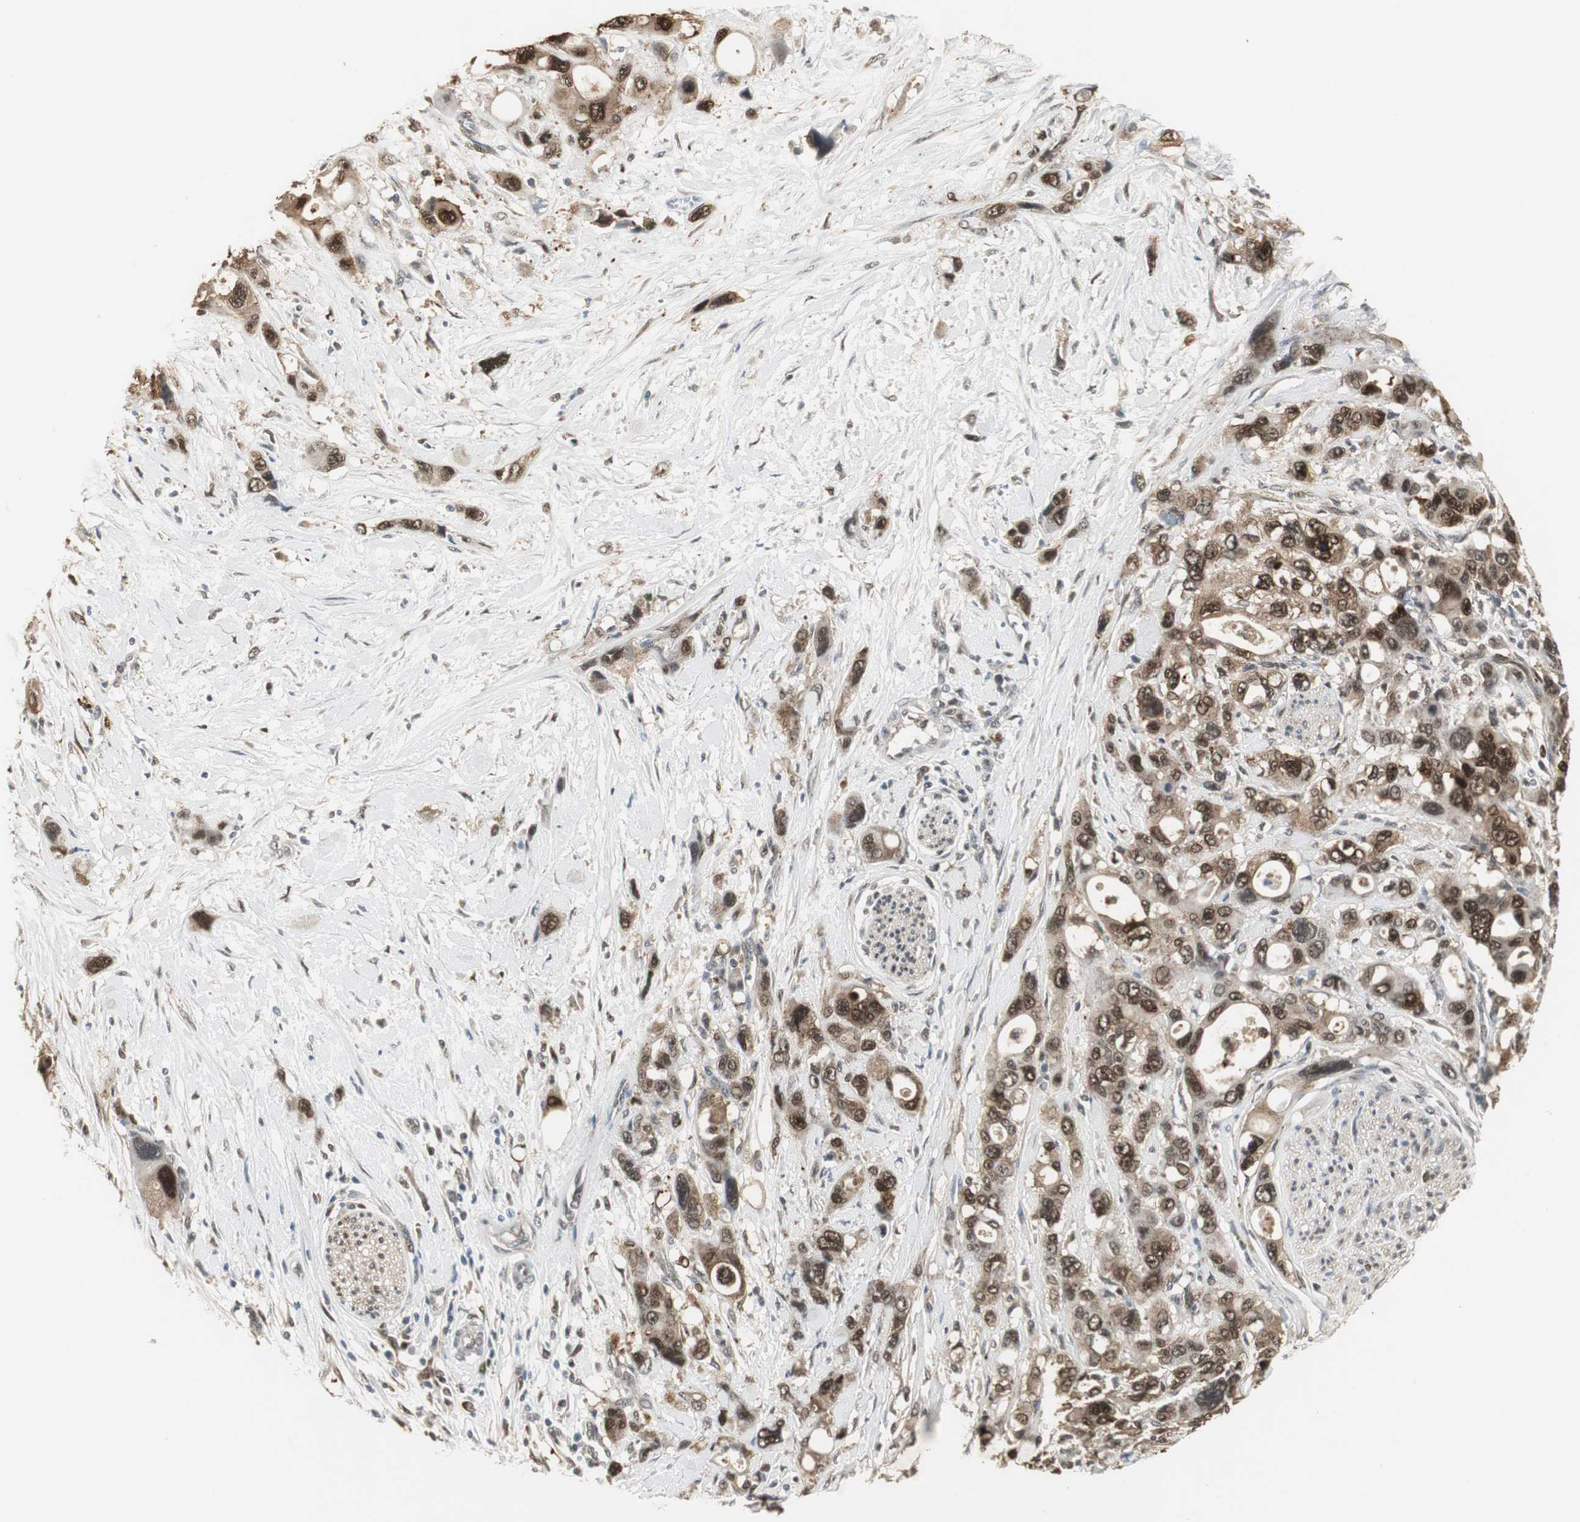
{"staining": {"intensity": "strong", "quantity": ">75%", "location": "cytoplasmic/membranous,nuclear"}, "tissue": "pancreatic cancer", "cell_type": "Tumor cells", "image_type": "cancer", "snomed": [{"axis": "morphology", "description": "Adenocarcinoma, NOS"}, {"axis": "topography", "description": "Pancreas"}], "caption": "This photomicrograph displays immunohistochemistry staining of human adenocarcinoma (pancreatic), with high strong cytoplasmic/membranous and nuclear expression in about >75% of tumor cells.", "gene": "PLIN3", "patient": {"sex": "male", "age": 46}}